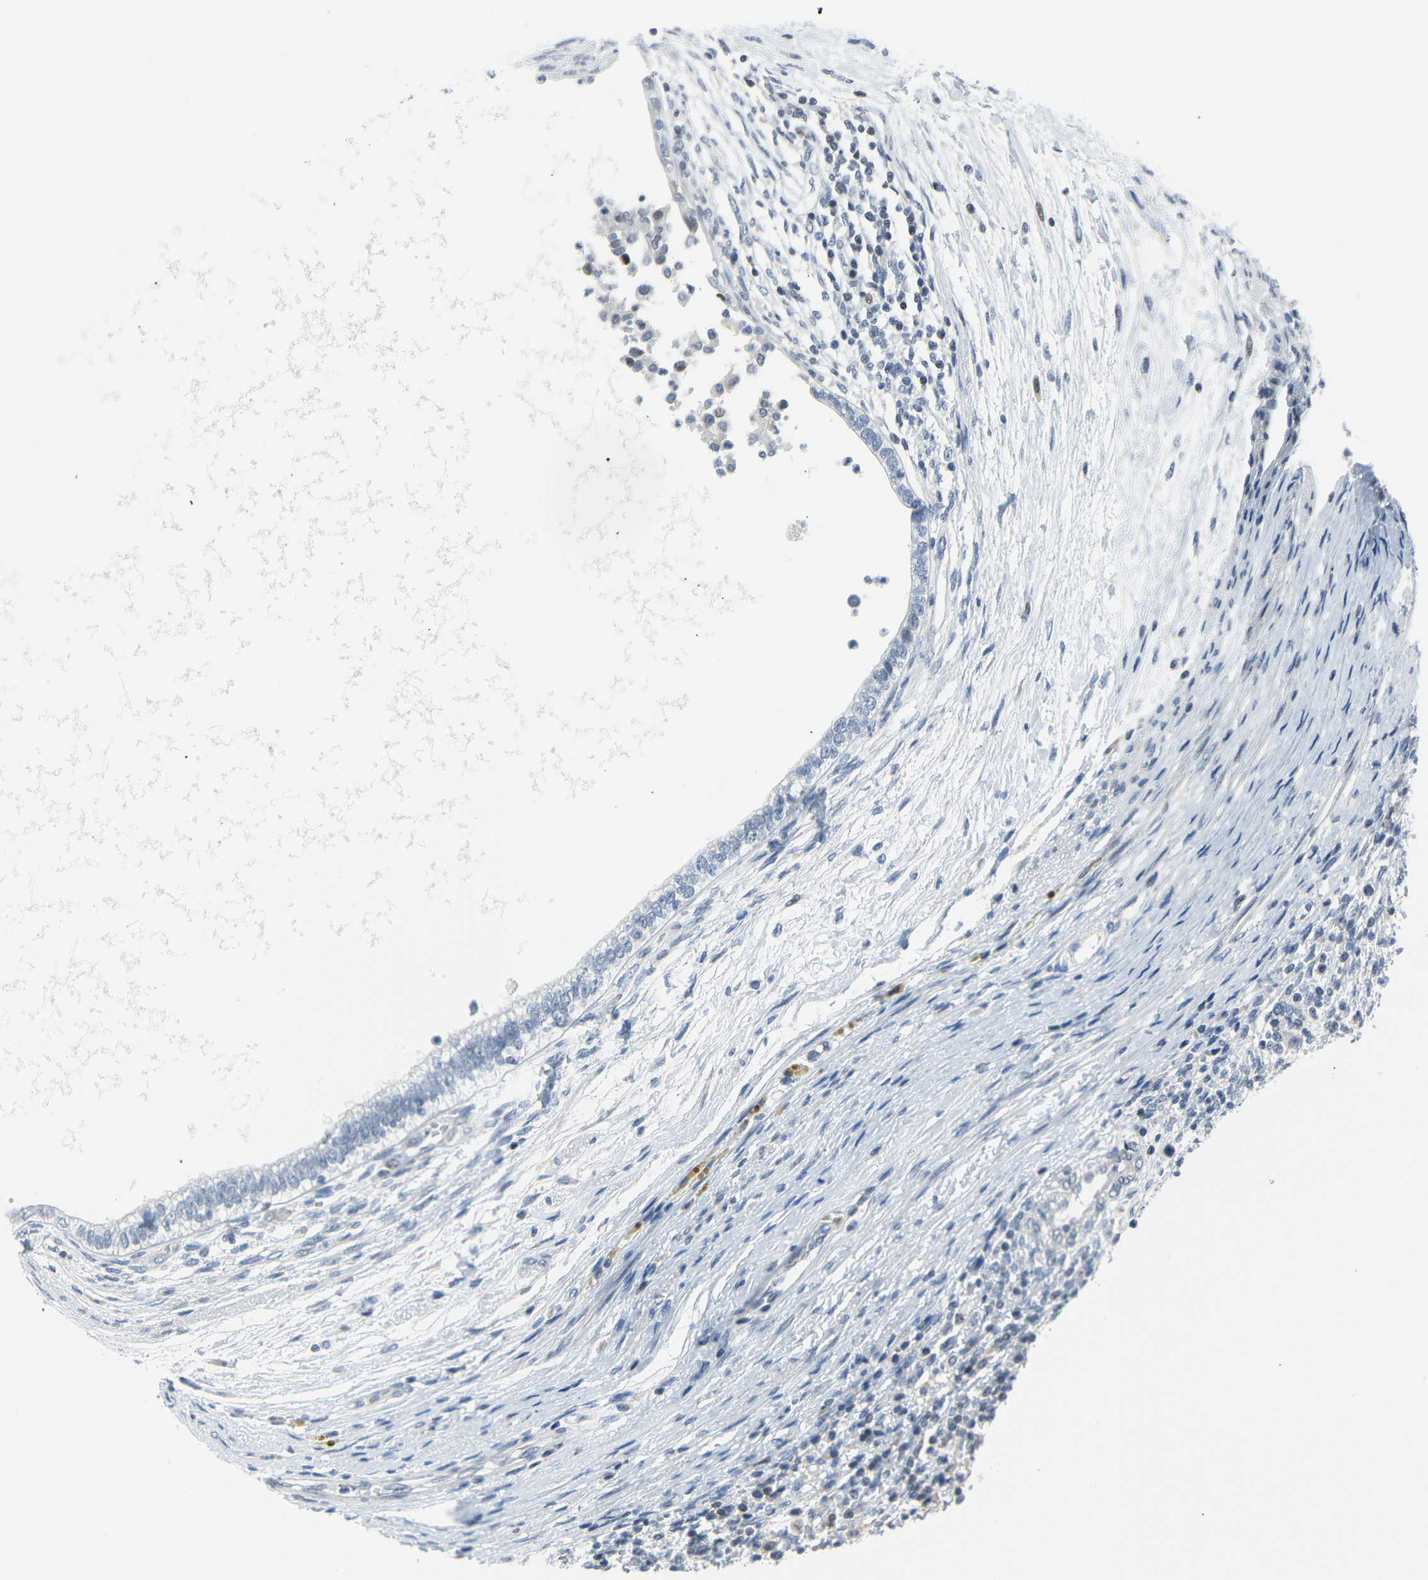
{"staining": {"intensity": "negative", "quantity": "none", "location": "none"}, "tissue": "testis cancer", "cell_type": "Tumor cells", "image_type": "cancer", "snomed": [{"axis": "morphology", "description": "Carcinoma, Embryonal, NOS"}, {"axis": "topography", "description": "Testis"}], "caption": "High power microscopy histopathology image of an immunohistochemistry (IHC) image of embryonal carcinoma (testis), revealing no significant expression in tumor cells. (DAB immunohistochemistry (IHC) visualized using brightfield microscopy, high magnification).", "gene": "IMPG2", "patient": {"sex": "male", "age": 26}}